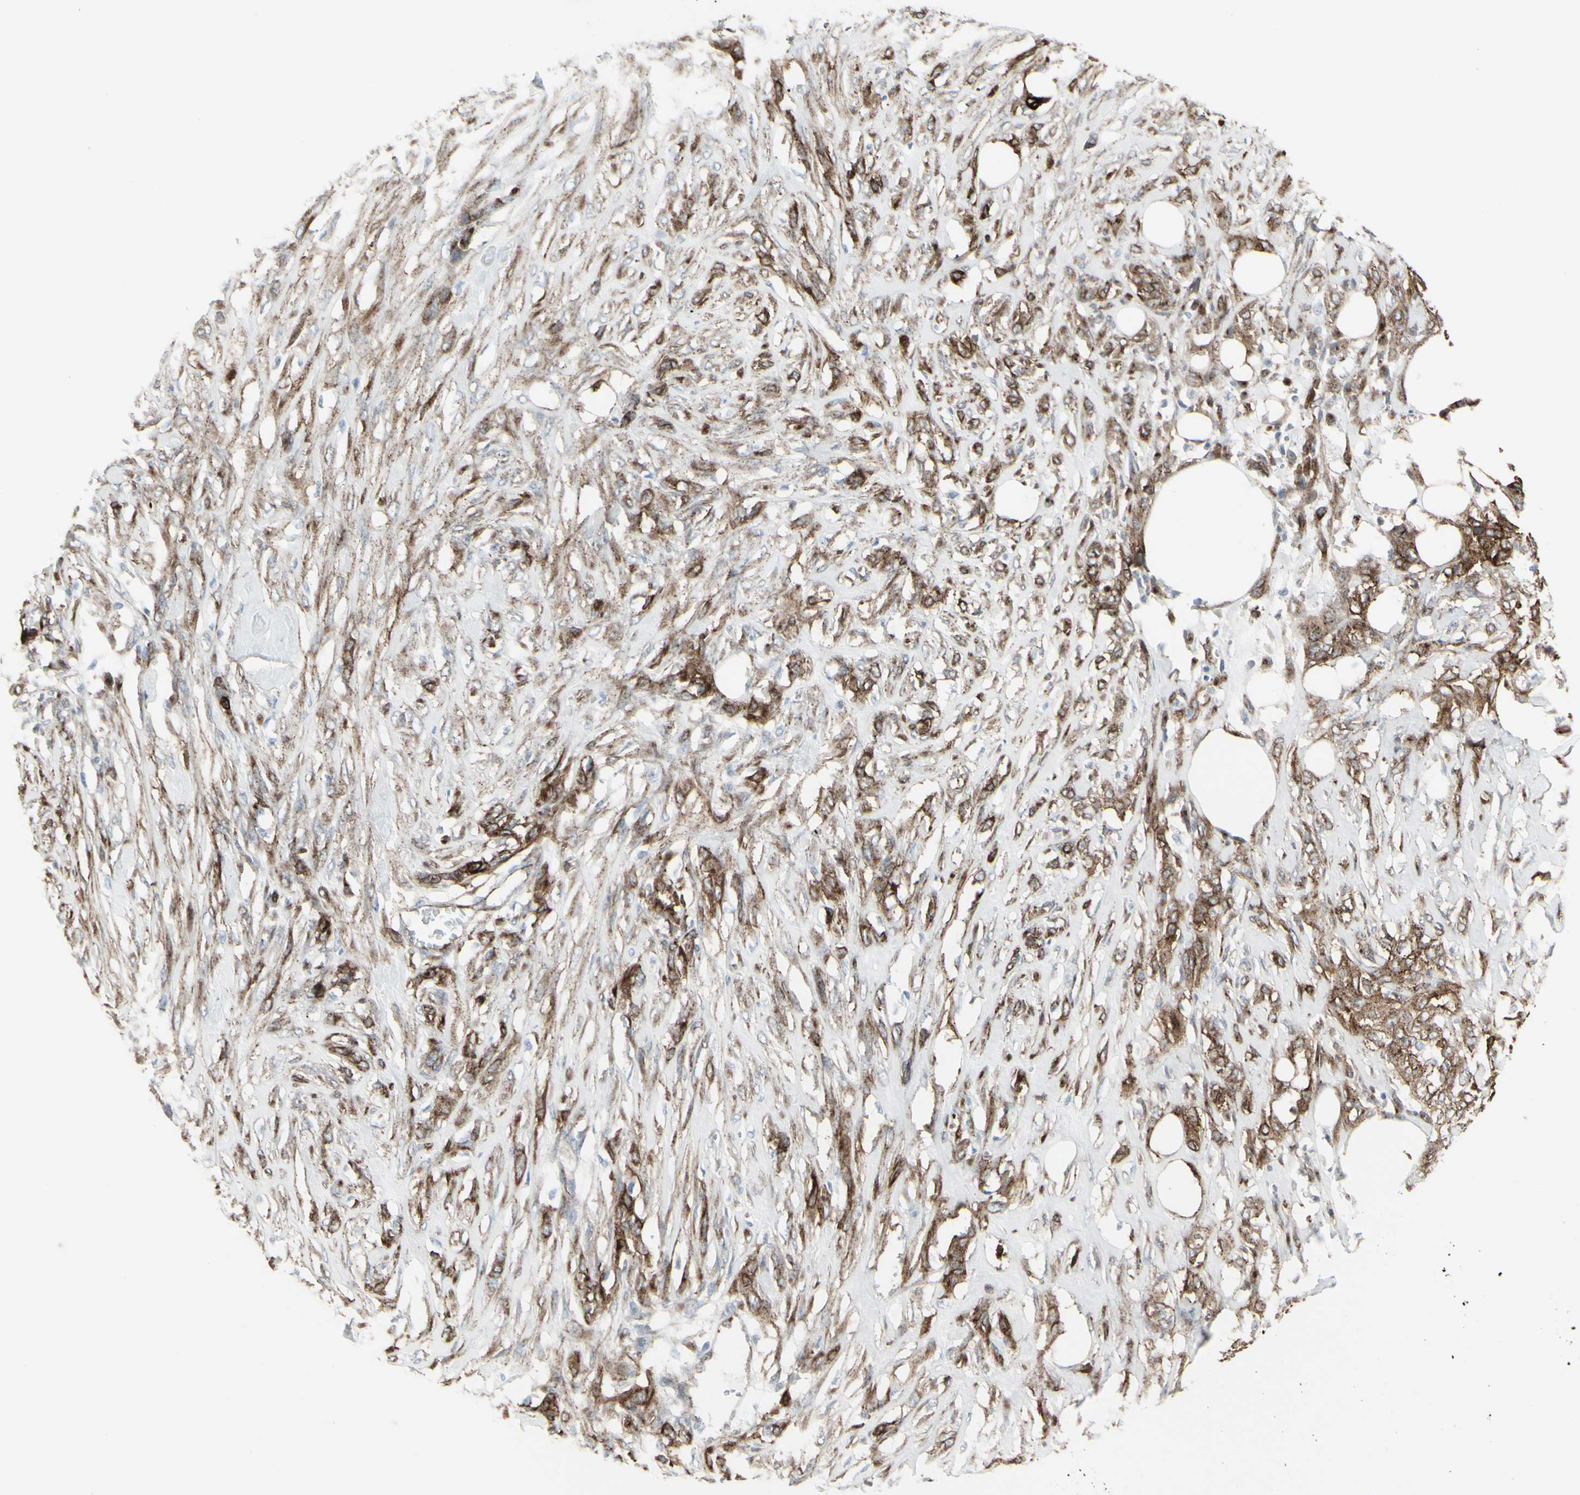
{"staining": {"intensity": "moderate", "quantity": ">75%", "location": "cytoplasmic/membranous"}, "tissue": "skin cancer", "cell_type": "Tumor cells", "image_type": "cancer", "snomed": [{"axis": "morphology", "description": "Squamous cell carcinoma, NOS"}, {"axis": "topography", "description": "Skin"}], "caption": "This micrograph demonstrates squamous cell carcinoma (skin) stained with IHC to label a protein in brown. The cytoplasmic/membranous of tumor cells show moderate positivity for the protein. Nuclei are counter-stained blue.", "gene": "GJA1", "patient": {"sex": "female", "age": 59}}